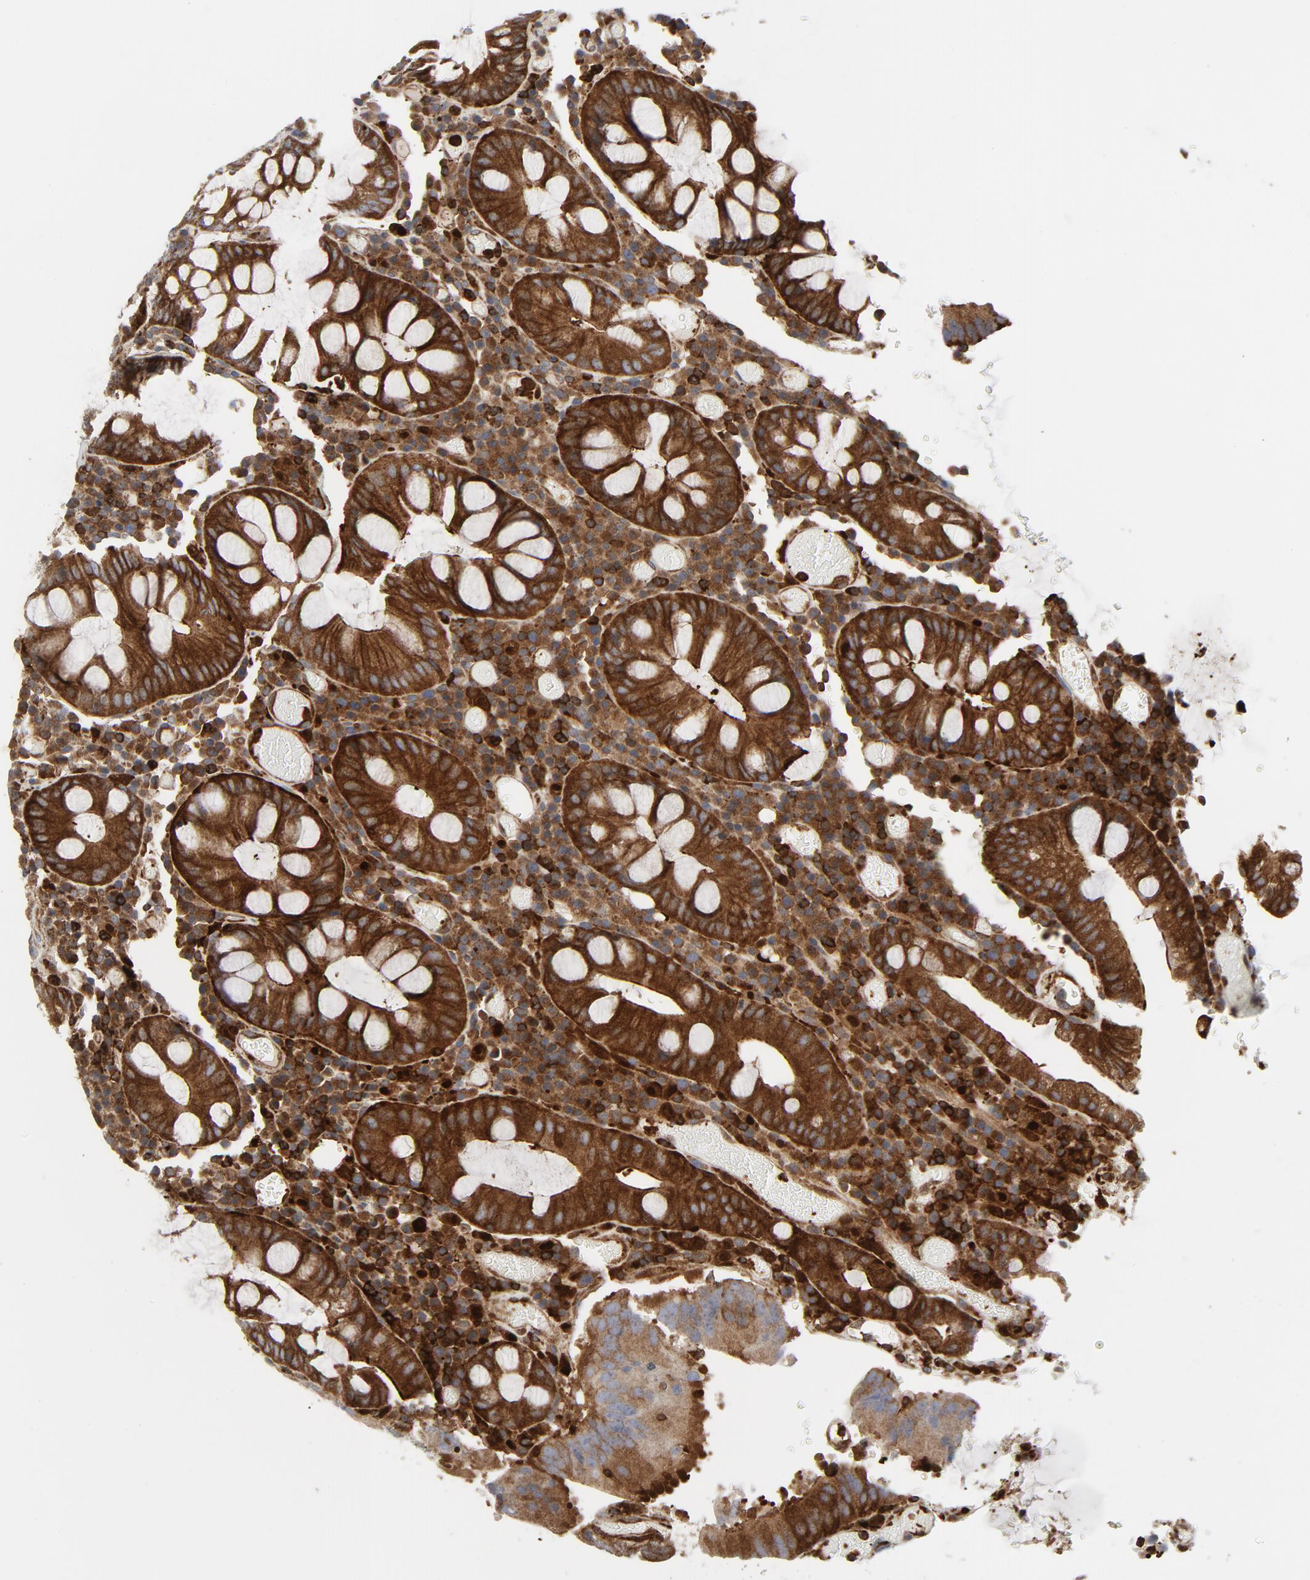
{"staining": {"intensity": "strong", "quantity": ">75%", "location": "cytoplasmic/membranous"}, "tissue": "colorectal cancer", "cell_type": "Tumor cells", "image_type": "cancer", "snomed": [{"axis": "morphology", "description": "Normal tissue, NOS"}, {"axis": "morphology", "description": "Adenocarcinoma, NOS"}, {"axis": "topography", "description": "Colon"}], "caption": "Tumor cells show high levels of strong cytoplasmic/membranous positivity in about >75% of cells in human colorectal cancer.", "gene": "YES1", "patient": {"sex": "female", "age": 78}}